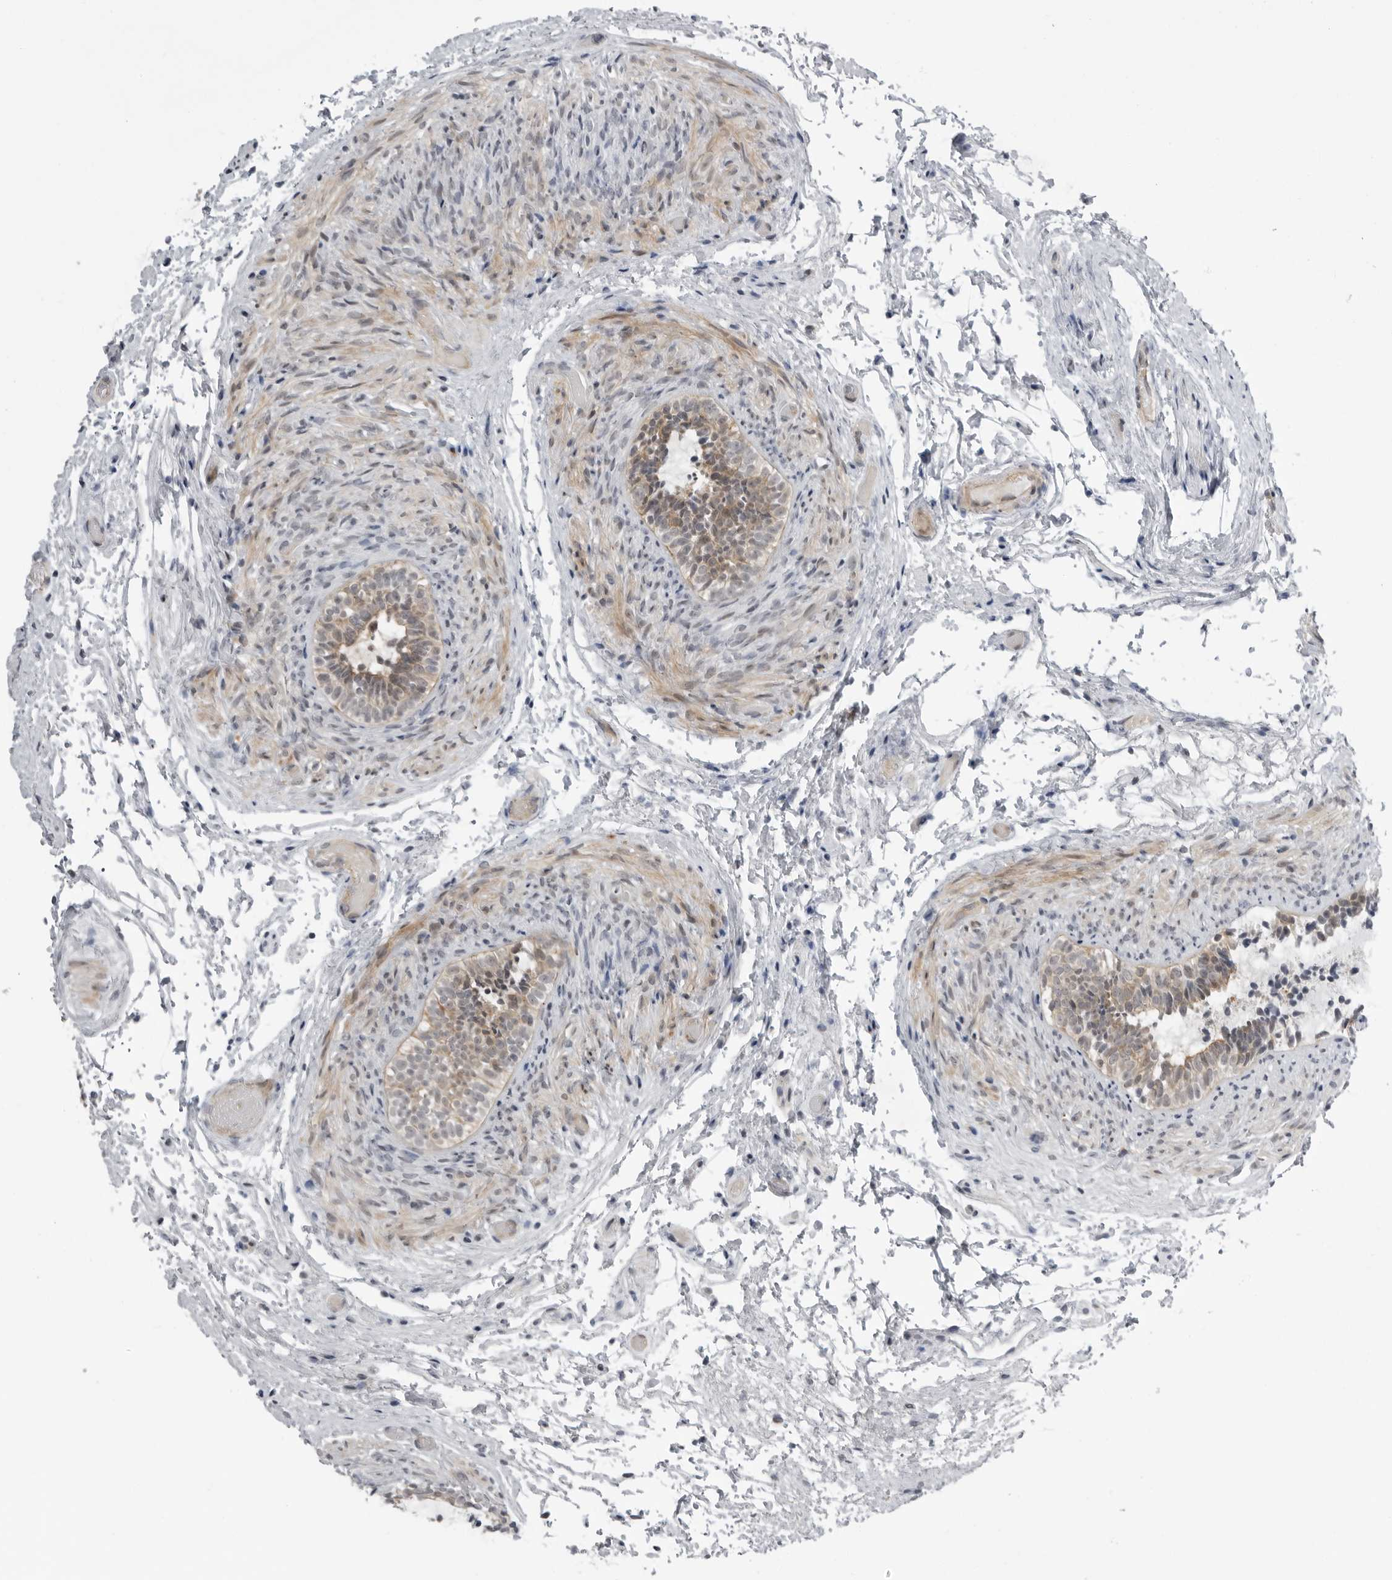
{"staining": {"intensity": "moderate", "quantity": ">75%", "location": "cytoplasmic/membranous"}, "tissue": "epididymis", "cell_type": "Glandular cells", "image_type": "normal", "snomed": [{"axis": "morphology", "description": "Normal tissue, NOS"}, {"axis": "topography", "description": "Epididymis"}], "caption": "A high-resolution photomicrograph shows immunohistochemistry staining of benign epididymis, which exhibits moderate cytoplasmic/membranous staining in approximately >75% of glandular cells.", "gene": "ALPK2", "patient": {"sex": "male", "age": 5}}